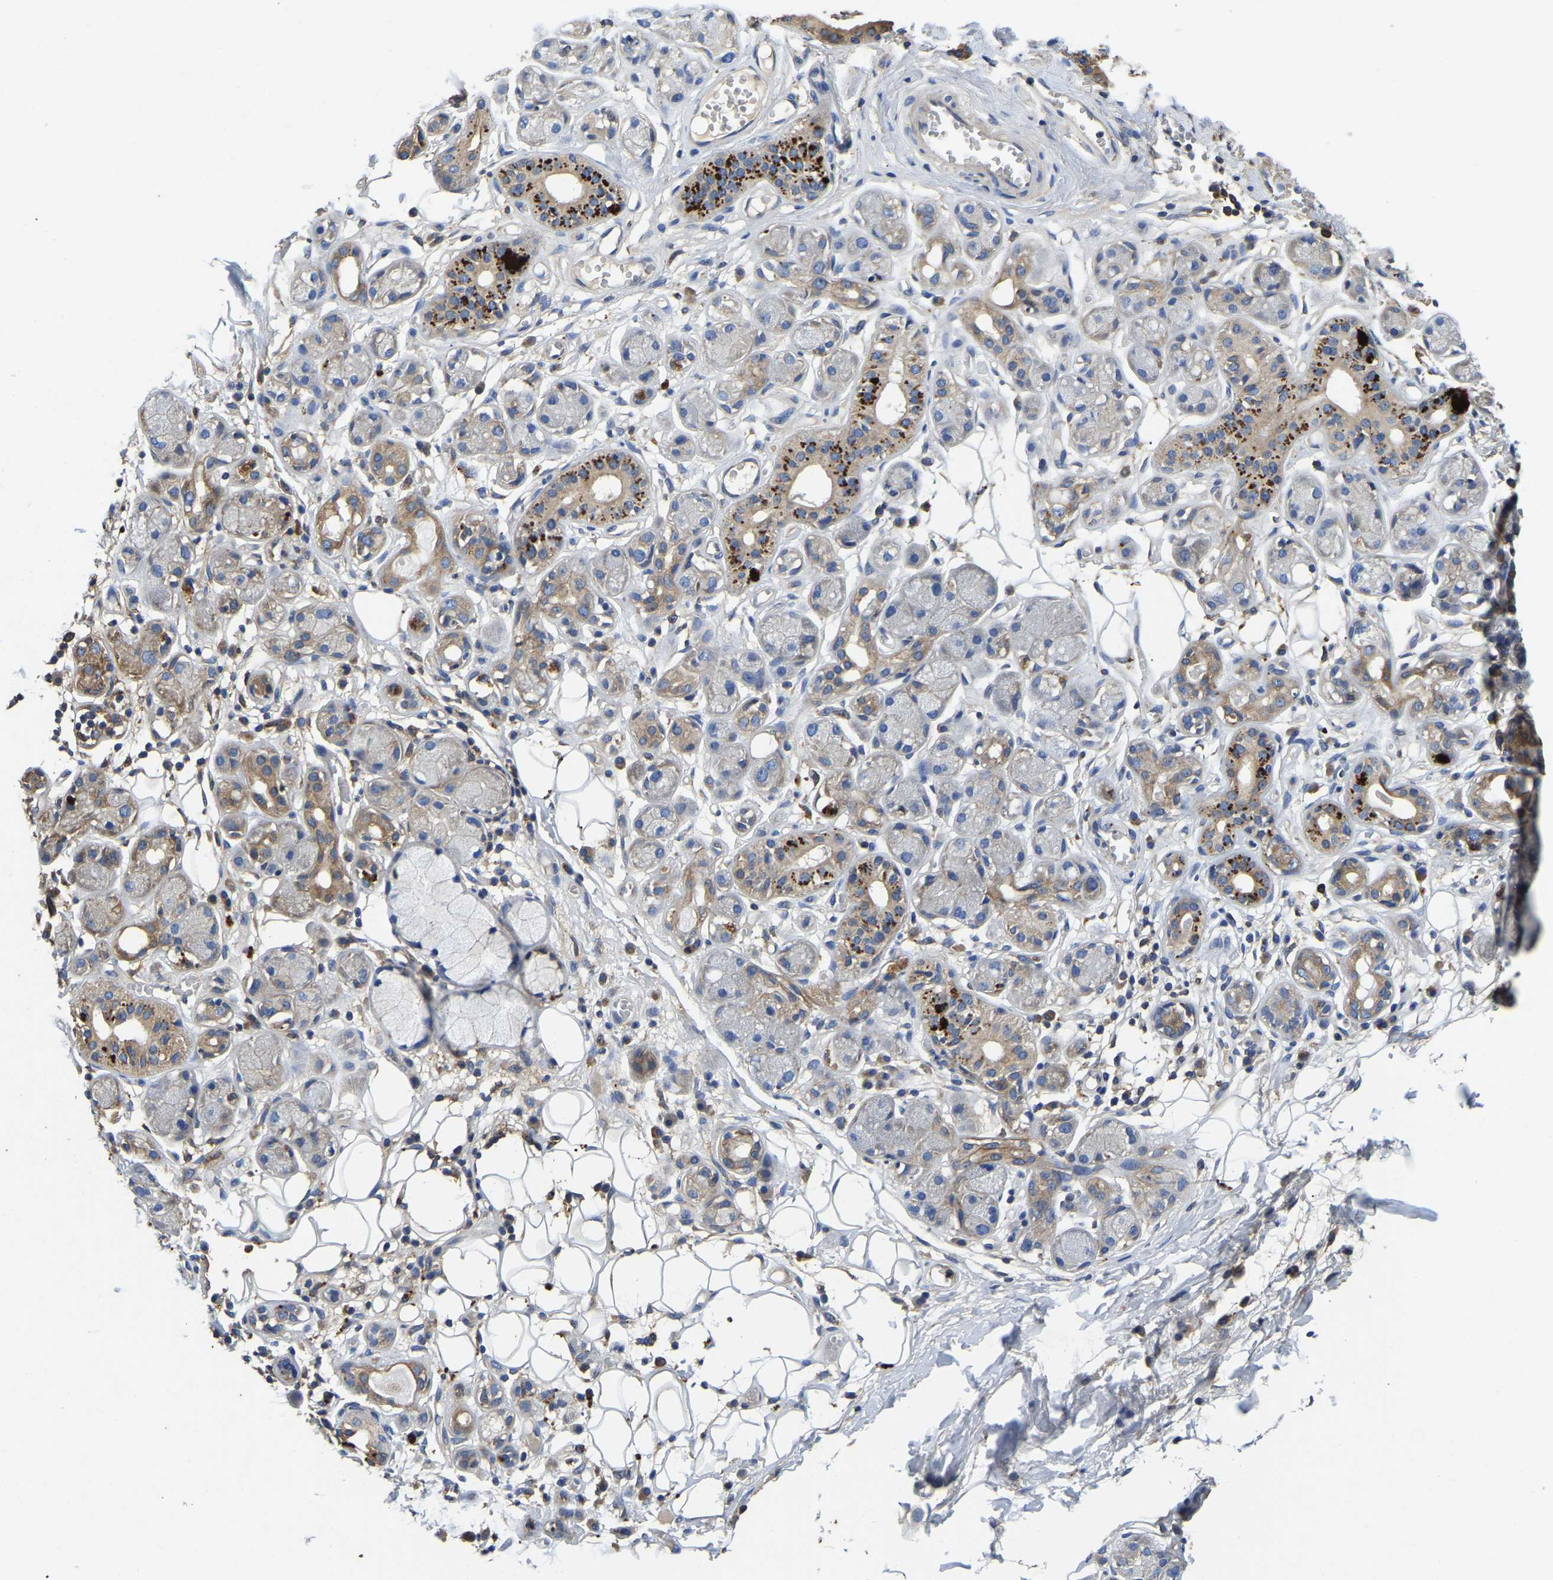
{"staining": {"intensity": "negative", "quantity": "none", "location": "none"}, "tissue": "adipose tissue", "cell_type": "Adipocytes", "image_type": "normal", "snomed": [{"axis": "morphology", "description": "Normal tissue, NOS"}, {"axis": "morphology", "description": "Inflammation, NOS"}, {"axis": "topography", "description": "Salivary gland"}, {"axis": "topography", "description": "Peripheral nerve tissue"}], "caption": "Immunohistochemistry of benign human adipose tissue exhibits no positivity in adipocytes. (Brightfield microscopy of DAB (3,3'-diaminobenzidine) immunohistochemistry at high magnification).", "gene": "STAT2", "patient": {"sex": "female", "age": 75}}